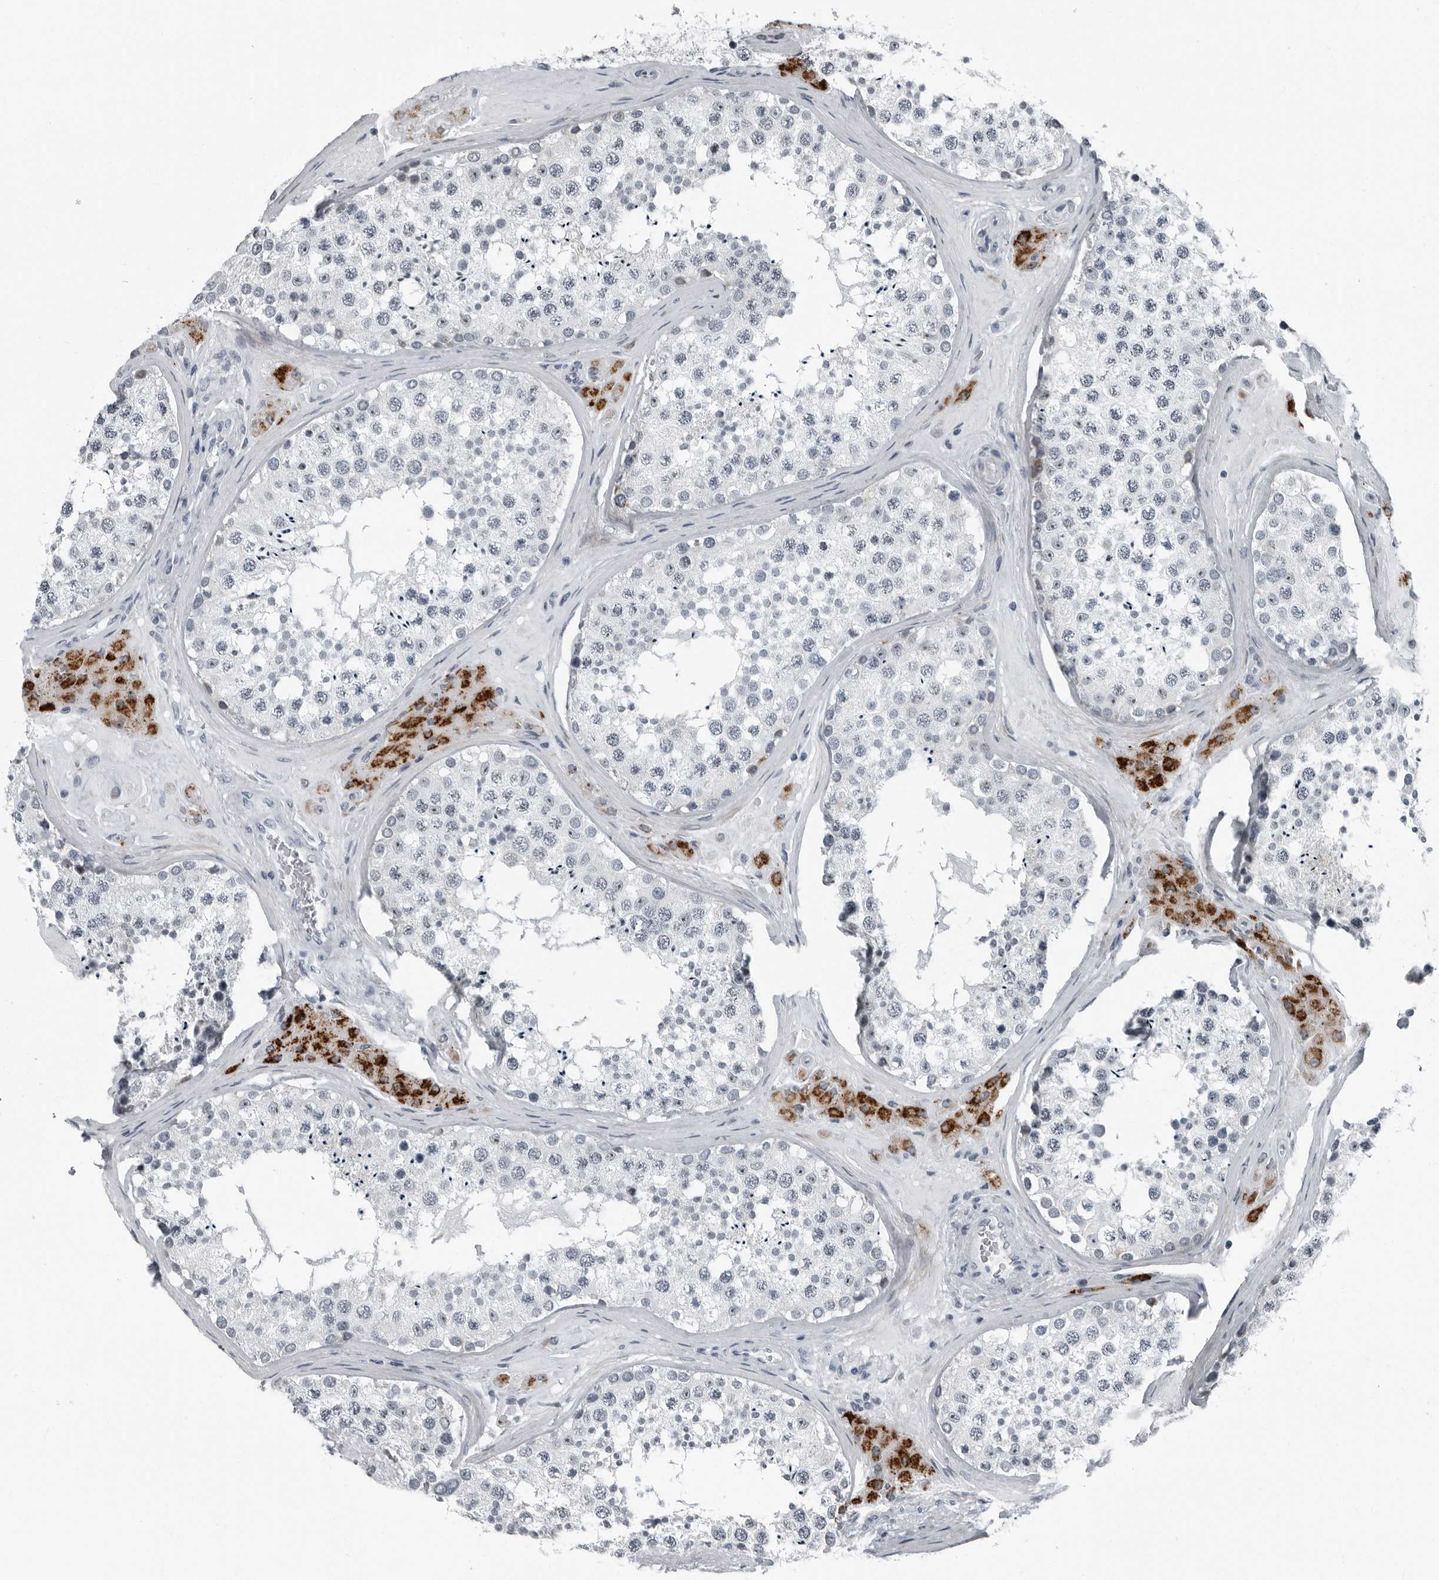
{"staining": {"intensity": "weak", "quantity": "<25%", "location": "nuclear"}, "tissue": "testis", "cell_type": "Cells in seminiferous ducts", "image_type": "normal", "snomed": [{"axis": "morphology", "description": "Normal tissue, NOS"}, {"axis": "topography", "description": "Testis"}], "caption": "Cells in seminiferous ducts show no significant protein positivity in unremarkable testis. (DAB immunohistochemistry with hematoxylin counter stain).", "gene": "PDCD11", "patient": {"sex": "male", "age": 46}}